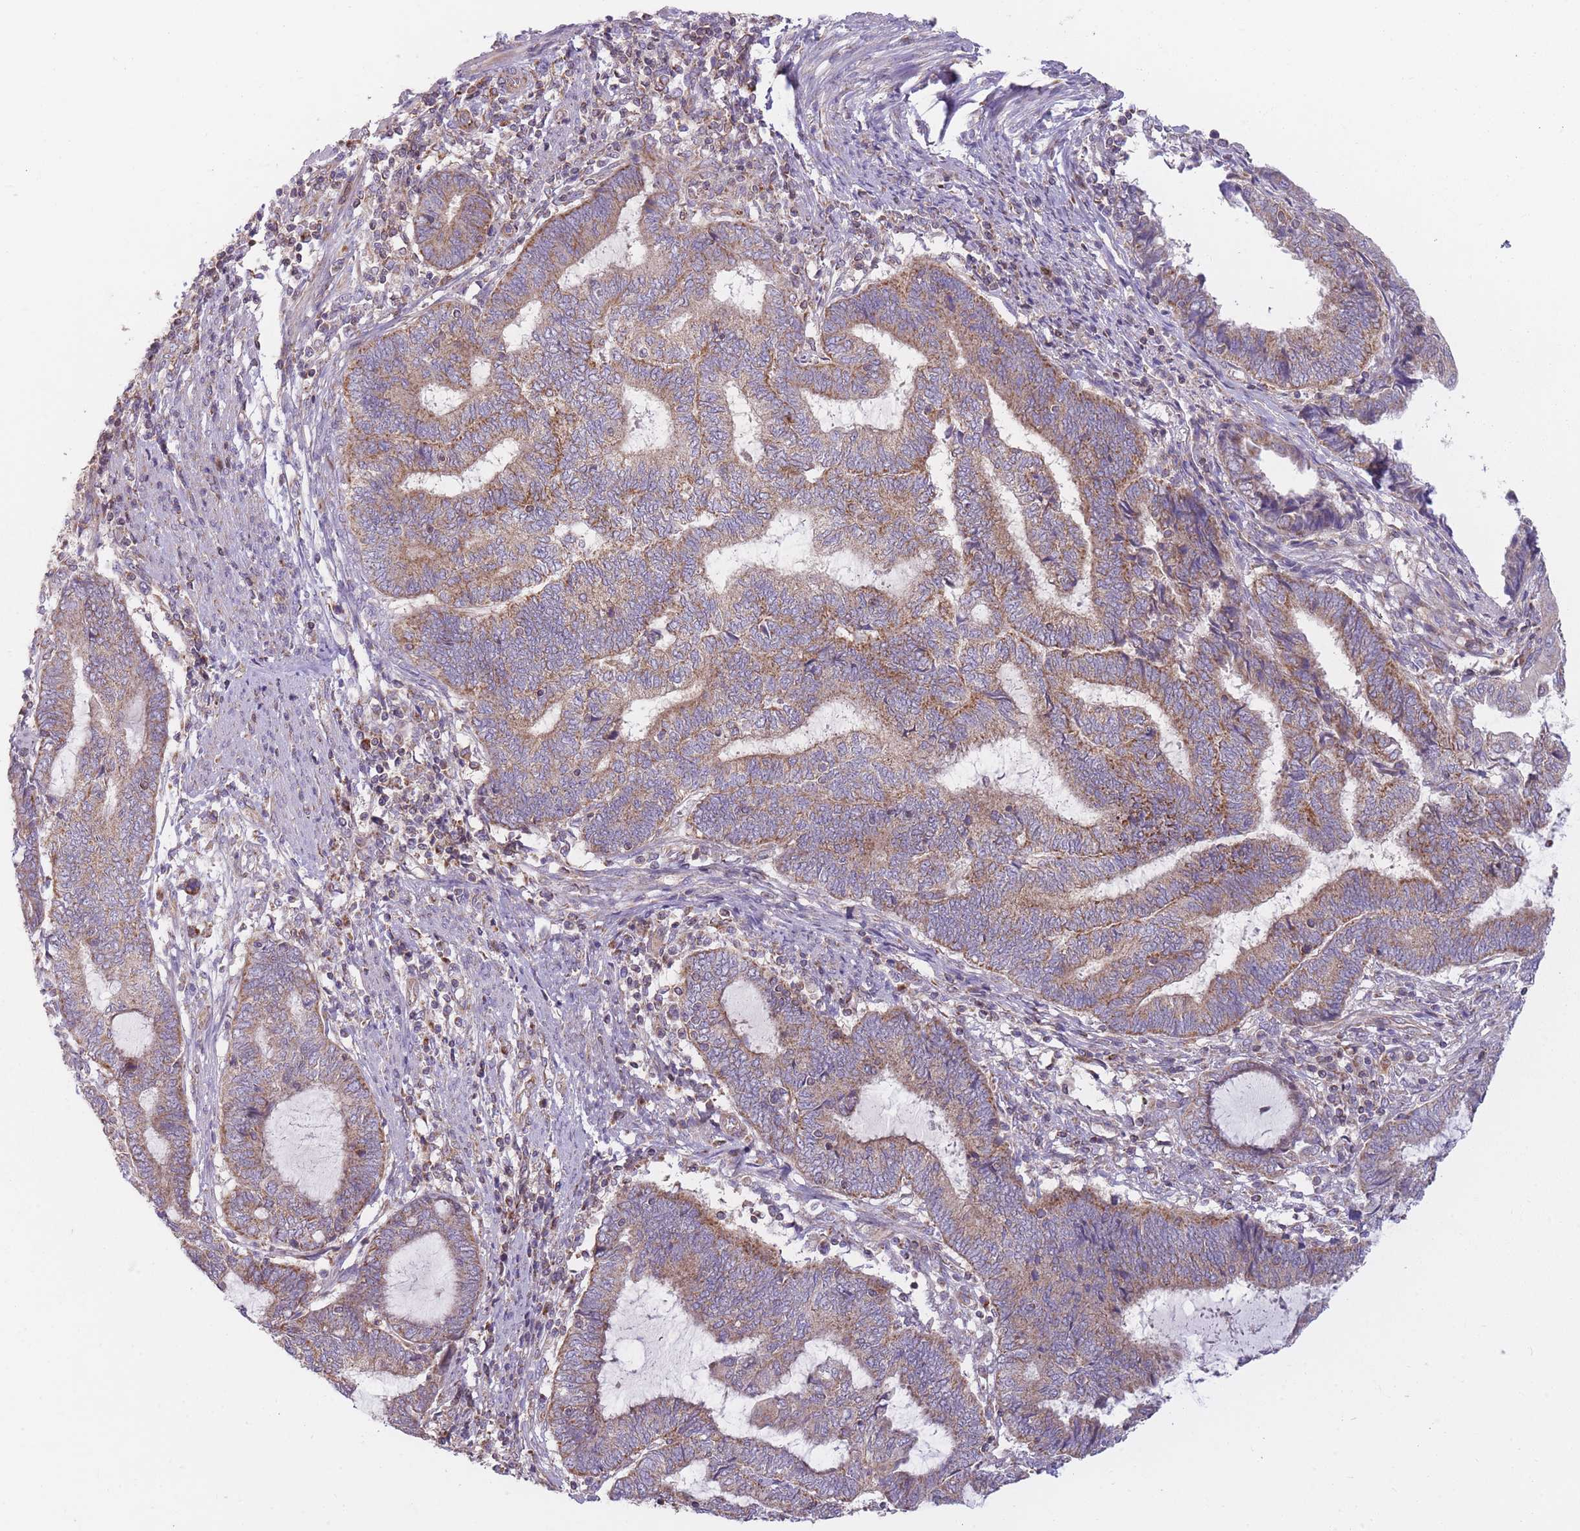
{"staining": {"intensity": "moderate", "quantity": "25%-75%", "location": "cytoplasmic/membranous"}, "tissue": "endometrial cancer", "cell_type": "Tumor cells", "image_type": "cancer", "snomed": [{"axis": "morphology", "description": "Adenocarcinoma, NOS"}, {"axis": "topography", "description": "Uterus"}, {"axis": "topography", "description": "Endometrium"}], "caption": "There is medium levels of moderate cytoplasmic/membranous positivity in tumor cells of endometrial adenocarcinoma, as demonstrated by immunohistochemical staining (brown color).", "gene": "NDUFA9", "patient": {"sex": "female", "age": 70}}